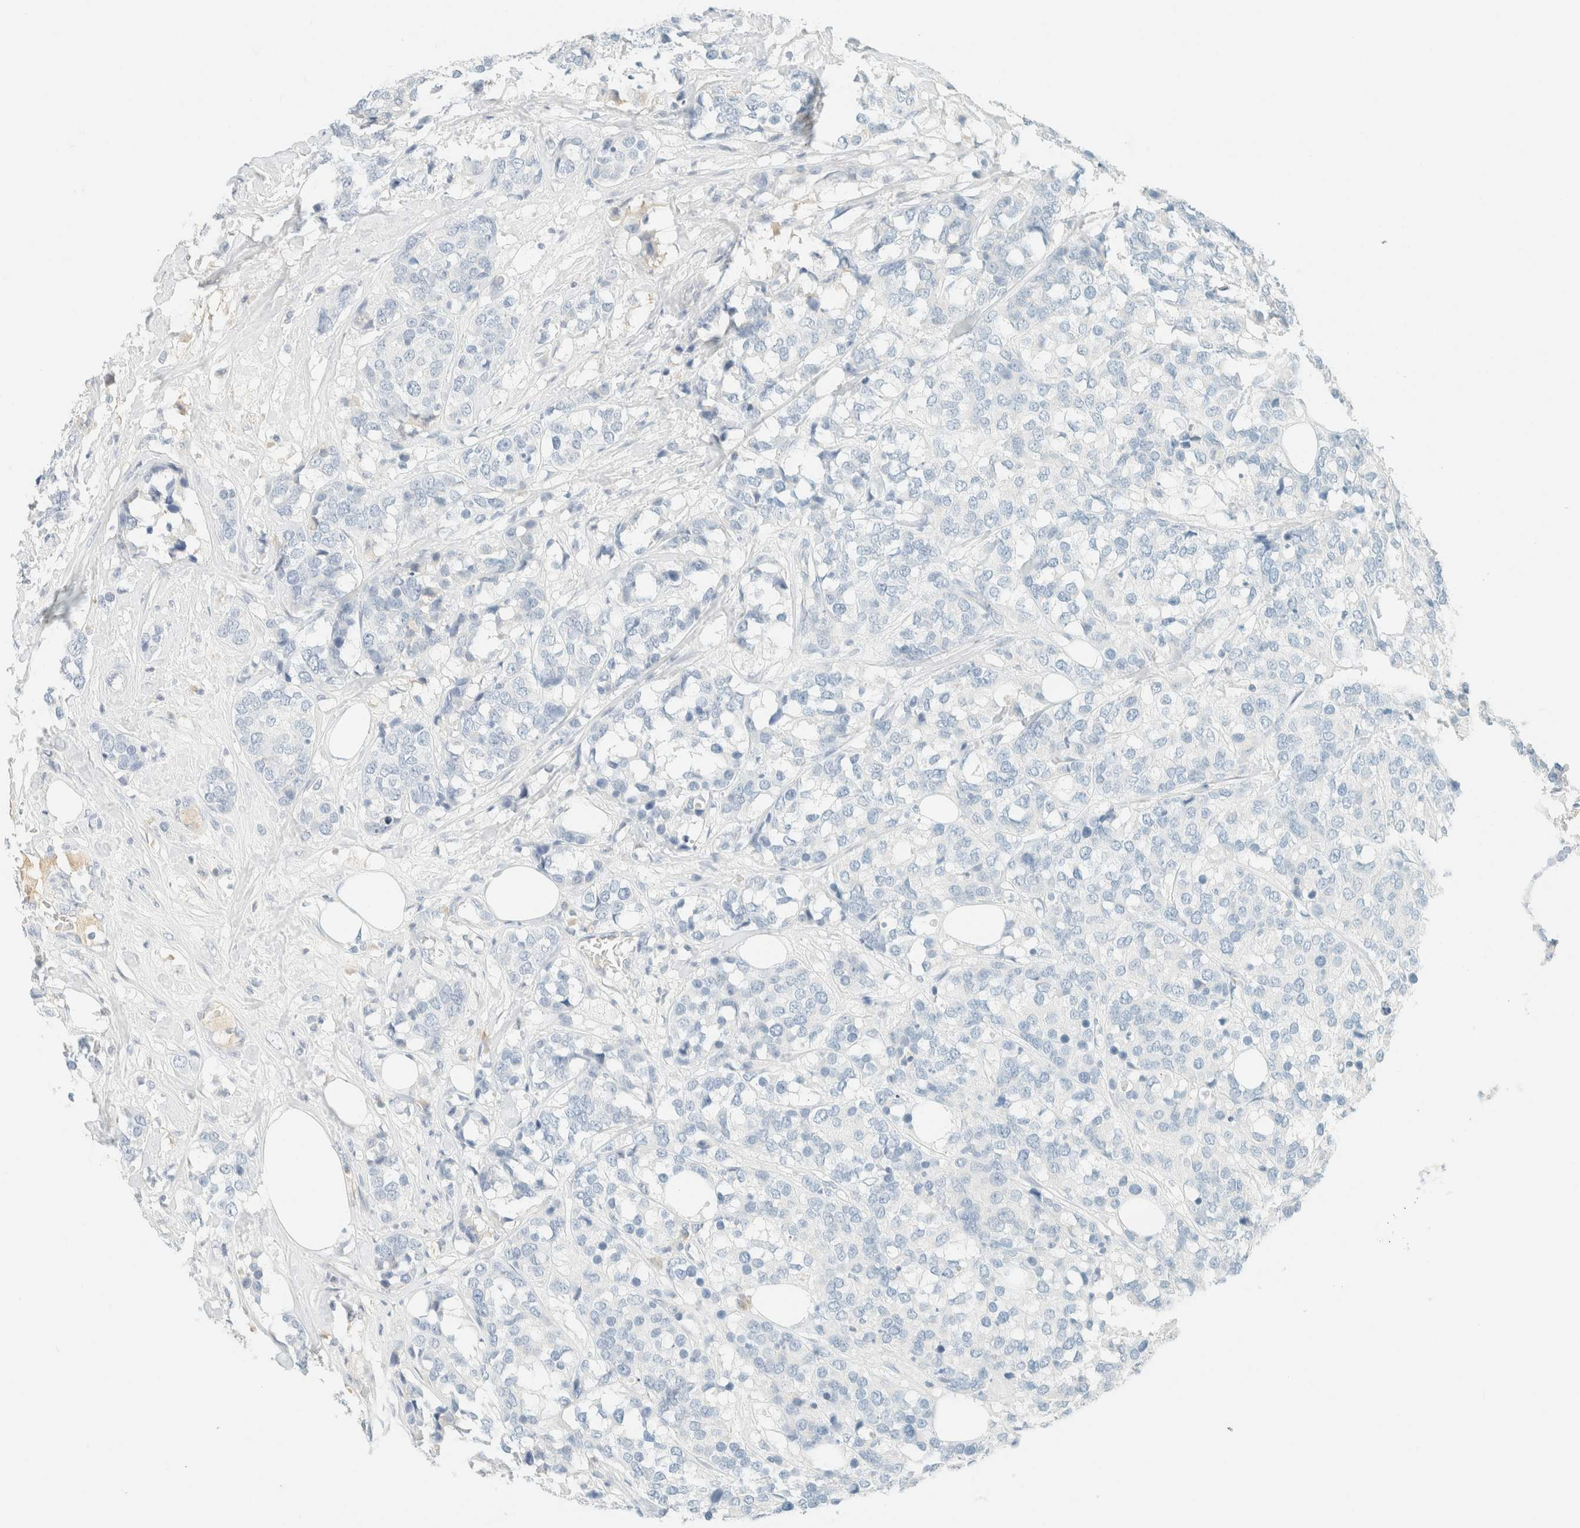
{"staining": {"intensity": "negative", "quantity": "none", "location": "none"}, "tissue": "breast cancer", "cell_type": "Tumor cells", "image_type": "cancer", "snomed": [{"axis": "morphology", "description": "Lobular carcinoma"}, {"axis": "topography", "description": "Breast"}], "caption": "An immunohistochemistry (IHC) image of breast cancer (lobular carcinoma) is shown. There is no staining in tumor cells of breast cancer (lobular carcinoma).", "gene": "GPA33", "patient": {"sex": "female", "age": 59}}